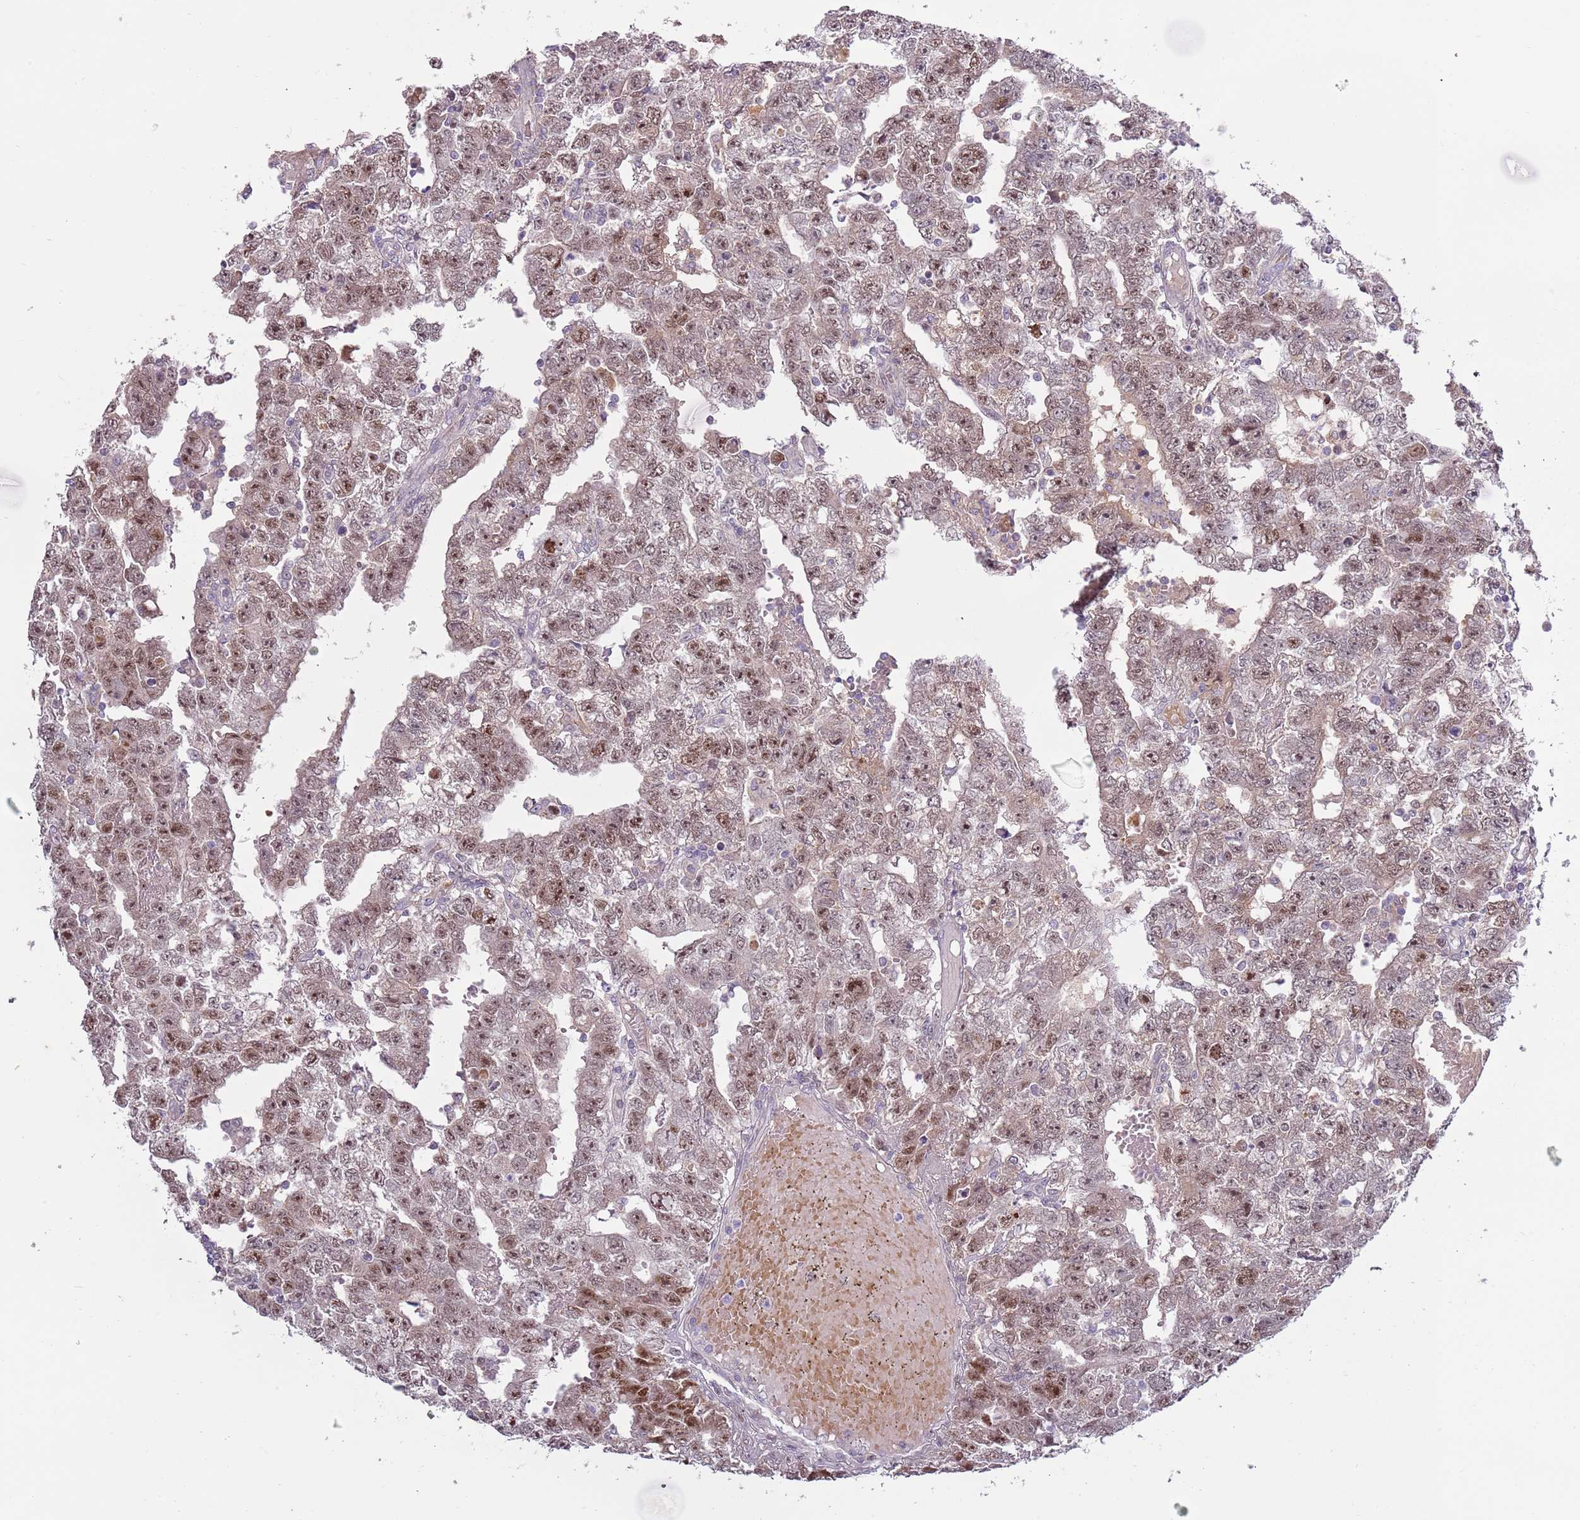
{"staining": {"intensity": "moderate", "quantity": "25%-75%", "location": "nuclear"}, "tissue": "testis cancer", "cell_type": "Tumor cells", "image_type": "cancer", "snomed": [{"axis": "morphology", "description": "Carcinoma, Embryonal, NOS"}, {"axis": "topography", "description": "Testis"}], "caption": "A brown stain highlights moderate nuclear staining of a protein in testis cancer (embryonal carcinoma) tumor cells.", "gene": "SYS1", "patient": {"sex": "male", "age": 25}}